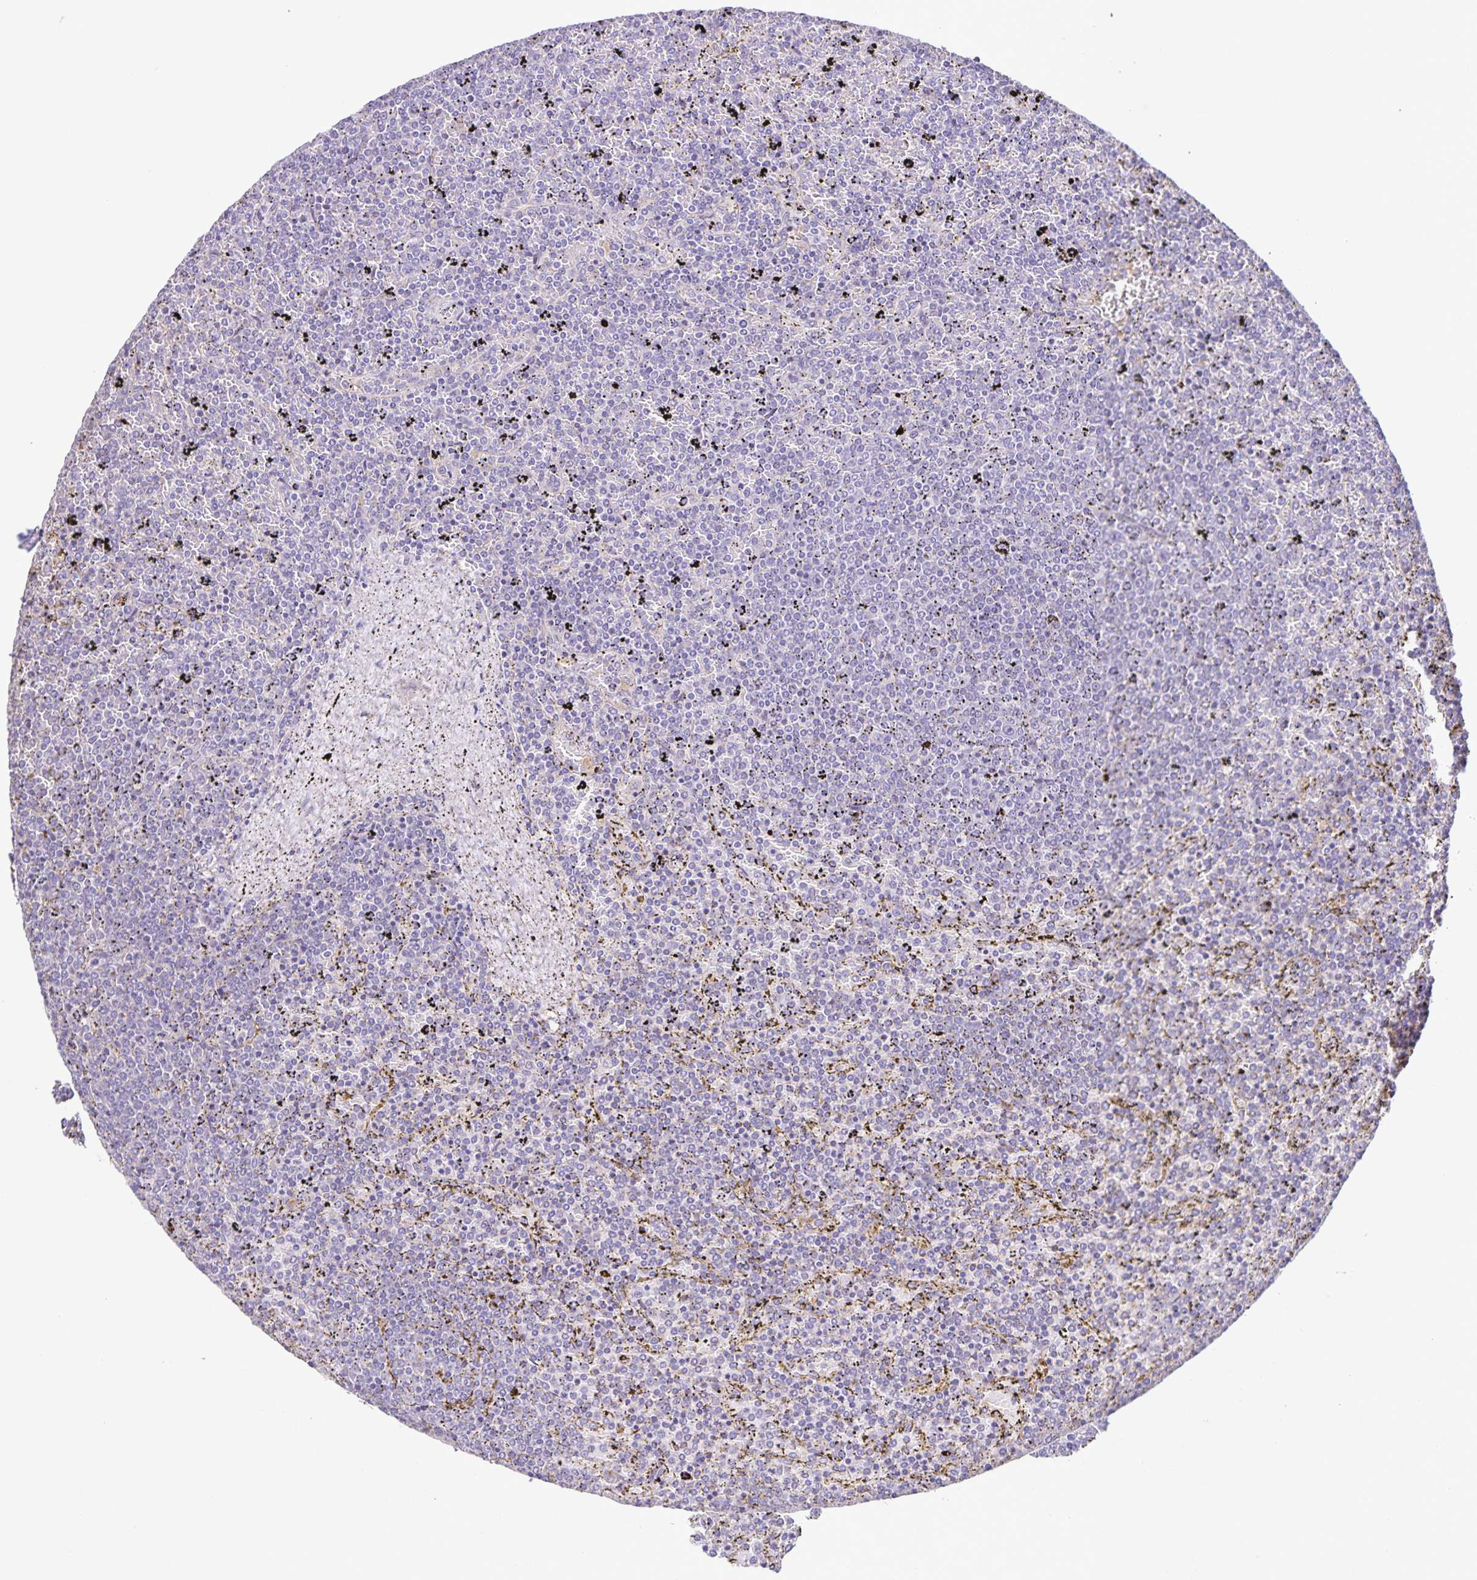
{"staining": {"intensity": "negative", "quantity": "none", "location": "none"}, "tissue": "lymphoma", "cell_type": "Tumor cells", "image_type": "cancer", "snomed": [{"axis": "morphology", "description": "Malignant lymphoma, non-Hodgkin's type, Low grade"}, {"axis": "topography", "description": "Spleen"}], "caption": "Human lymphoma stained for a protein using immunohistochemistry (IHC) demonstrates no staining in tumor cells.", "gene": "BOLL", "patient": {"sex": "female", "age": 77}}